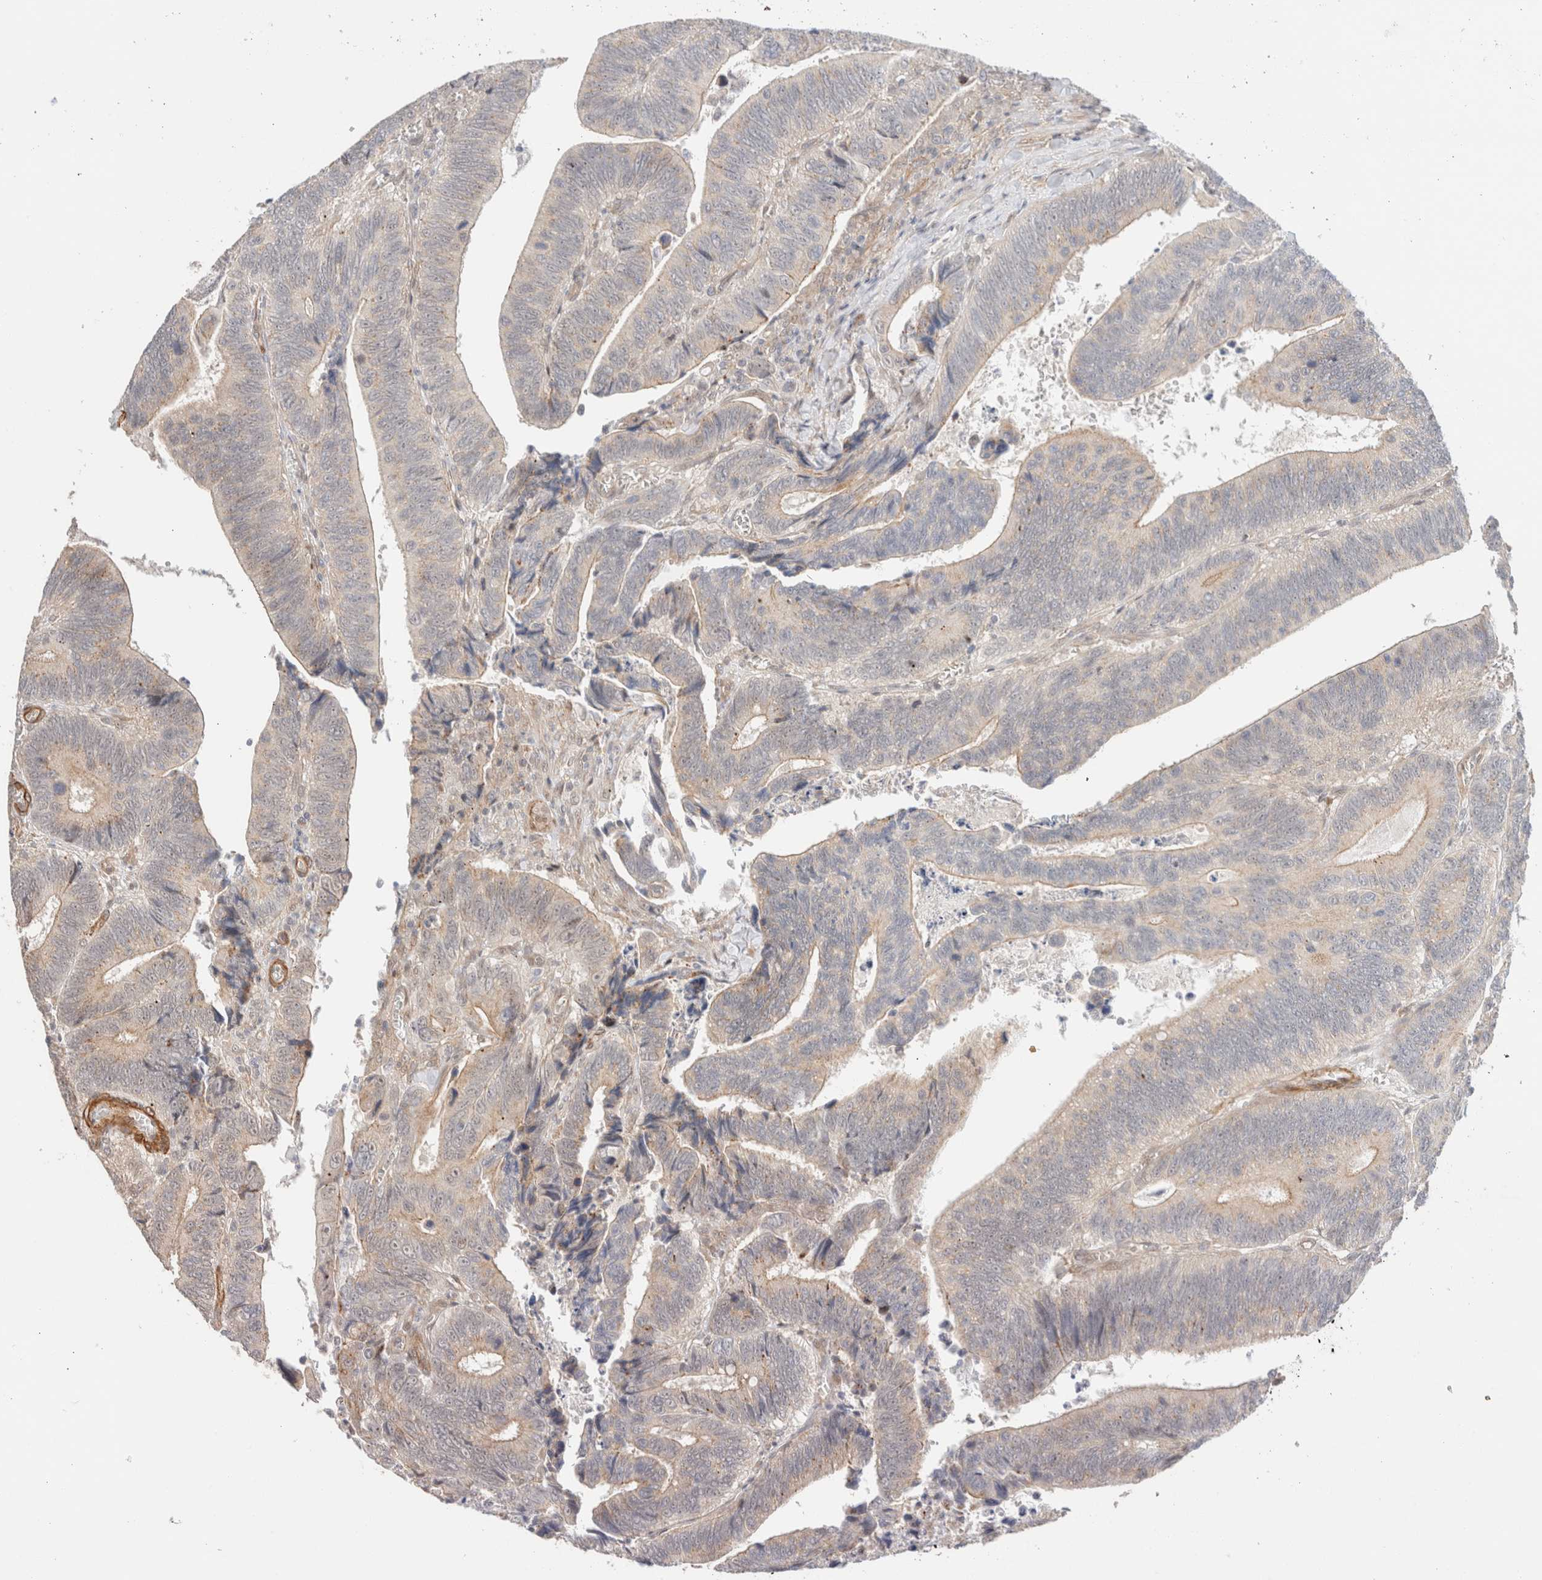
{"staining": {"intensity": "weak", "quantity": "25%-75%", "location": "cytoplasmic/membranous"}, "tissue": "colorectal cancer", "cell_type": "Tumor cells", "image_type": "cancer", "snomed": [{"axis": "morphology", "description": "Inflammation, NOS"}, {"axis": "morphology", "description": "Adenocarcinoma, NOS"}, {"axis": "topography", "description": "Colon"}], "caption": "Adenocarcinoma (colorectal) tissue displays weak cytoplasmic/membranous expression in approximately 25%-75% of tumor cells Using DAB (brown) and hematoxylin (blue) stains, captured at high magnification using brightfield microscopy.", "gene": "ID3", "patient": {"sex": "male", "age": 72}}